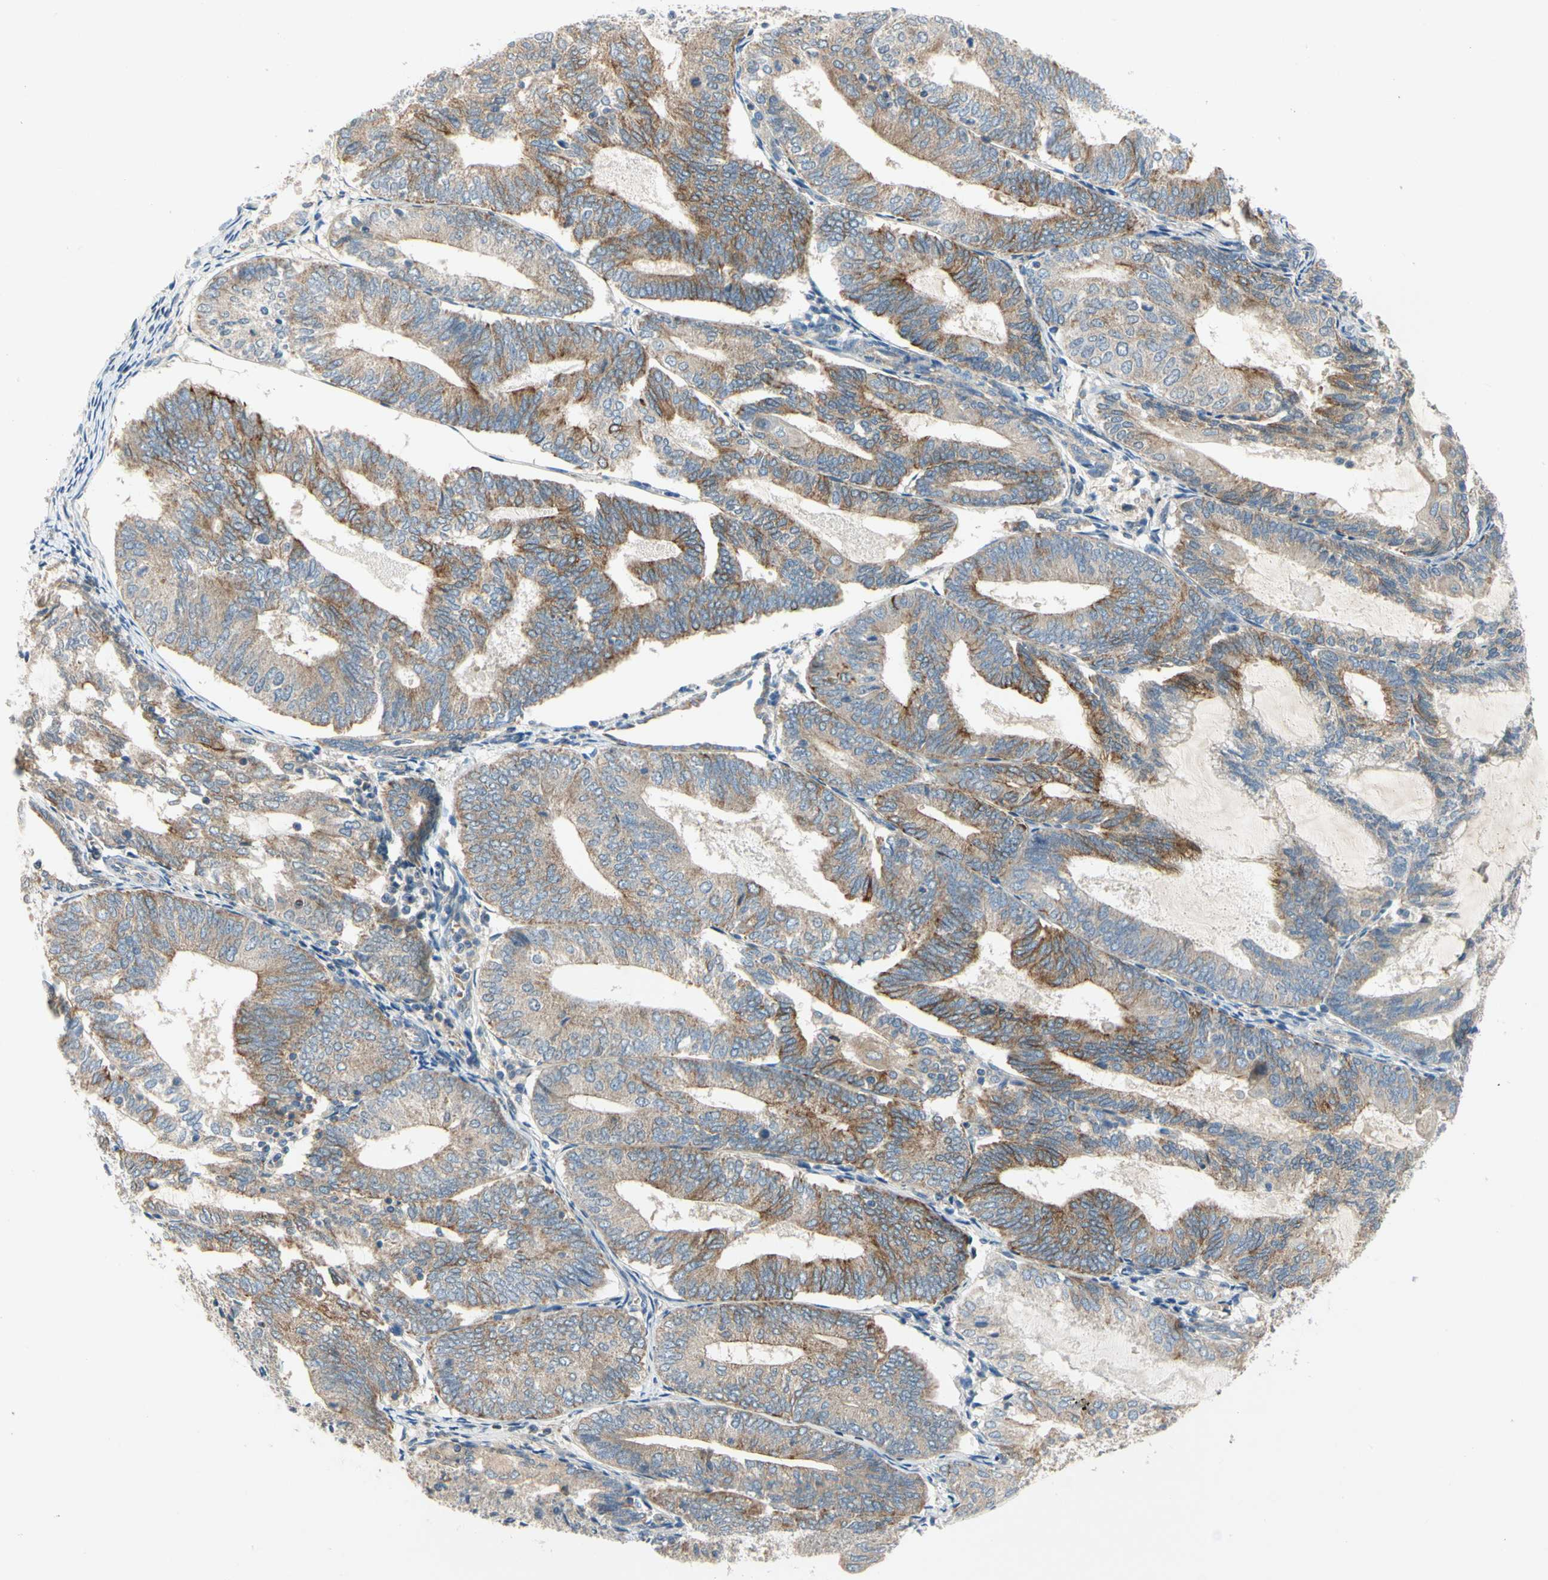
{"staining": {"intensity": "moderate", "quantity": ">75%", "location": "cytoplasmic/membranous"}, "tissue": "endometrial cancer", "cell_type": "Tumor cells", "image_type": "cancer", "snomed": [{"axis": "morphology", "description": "Adenocarcinoma, NOS"}, {"axis": "topography", "description": "Endometrium"}], "caption": "Human endometrial cancer (adenocarcinoma) stained with a brown dye reveals moderate cytoplasmic/membranous positive staining in about >75% of tumor cells.", "gene": "KLHDC8B", "patient": {"sex": "female", "age": 81}}